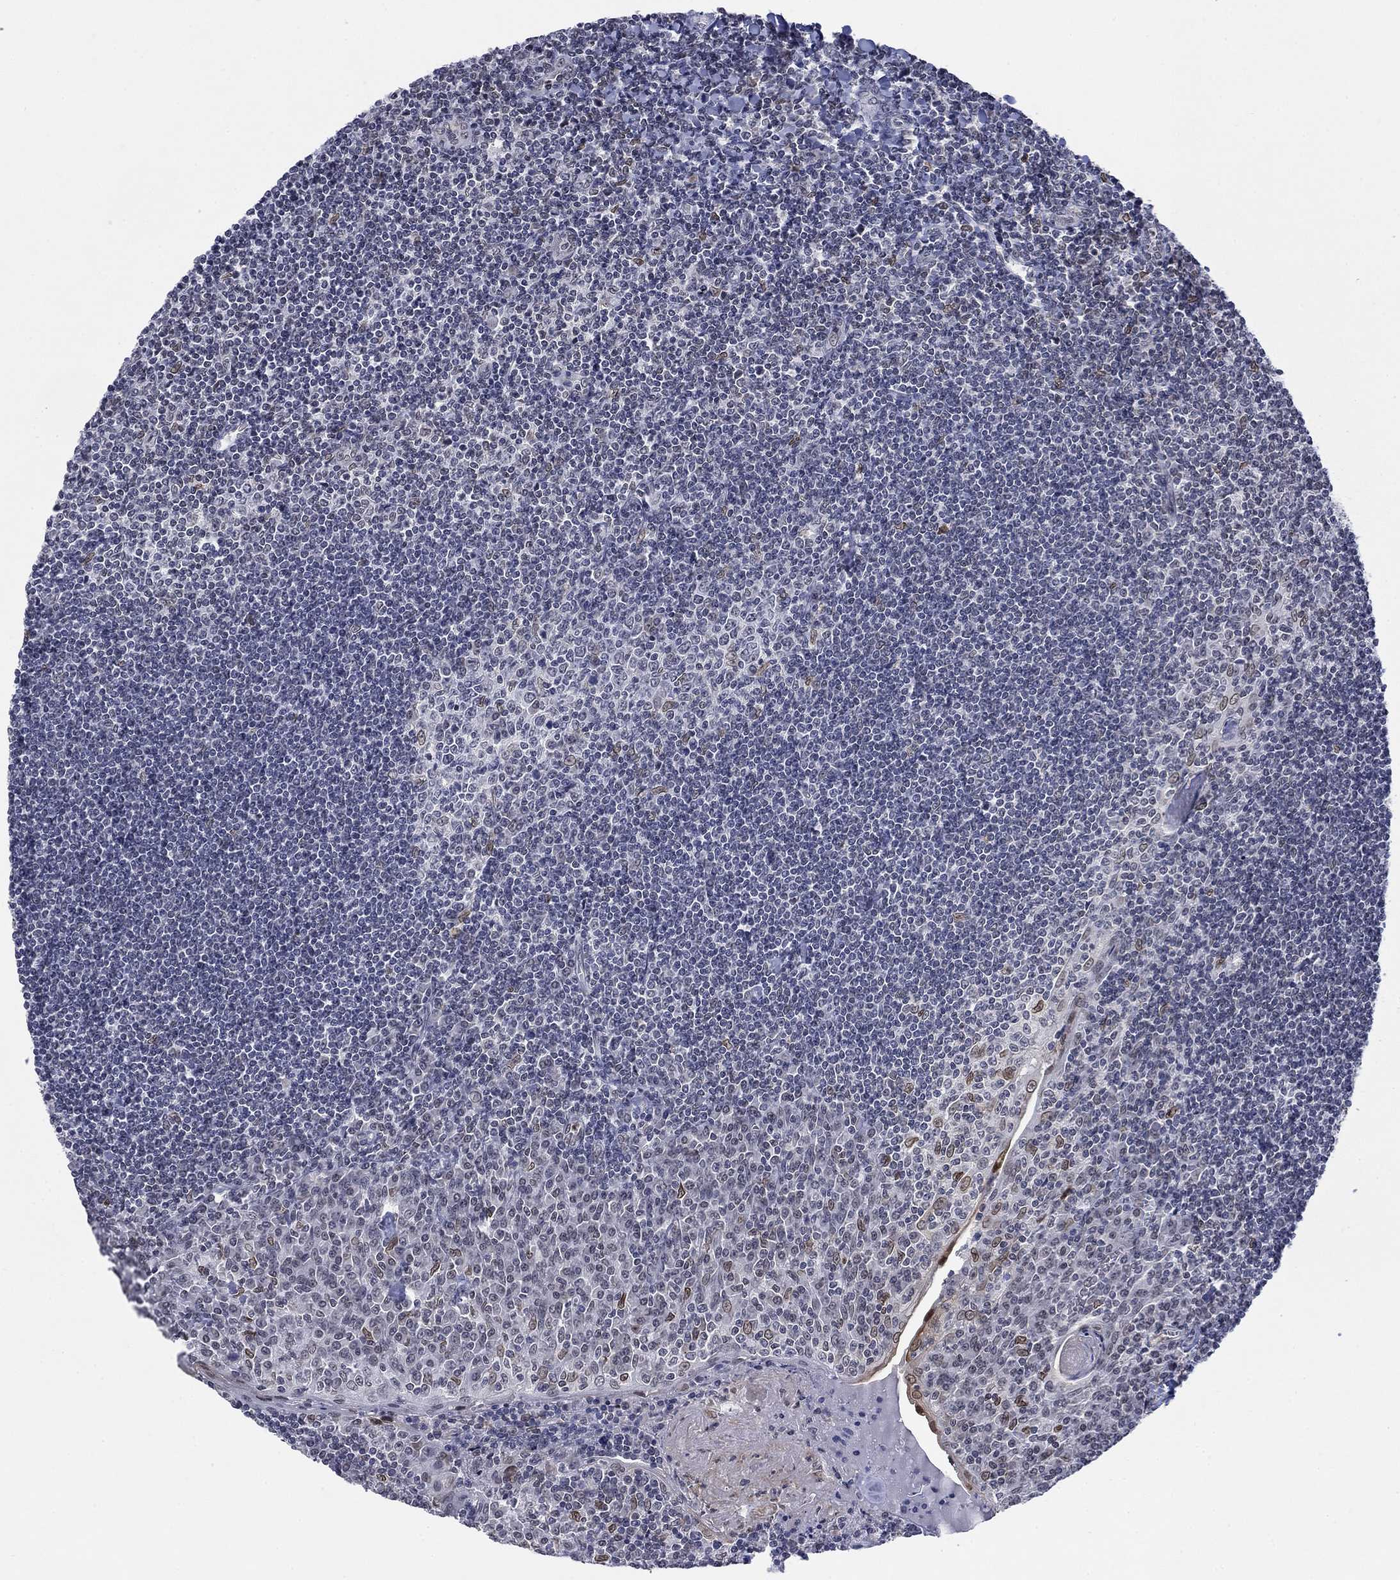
{"staining": {"intensity": "weak", "quantity": "<25%", "location": "cytoplasmic/membranous,nuclear"}, "tissue": "tonsil", "cell_type": "Germinal center cells", "image_type": "normal", "snomed": [{"axis": "morphology", "description": "Normal tissue, NOS"}, {"axis": "topography", "description": "Tonsil"}], "caption": "This is an immunohistochemistry (IHC) histopathology image of normal human tonsil. There is no expression in germinal center cells.", "gene": "TOR1AIP1", "patient": {"sex": "female", "age": 12}}